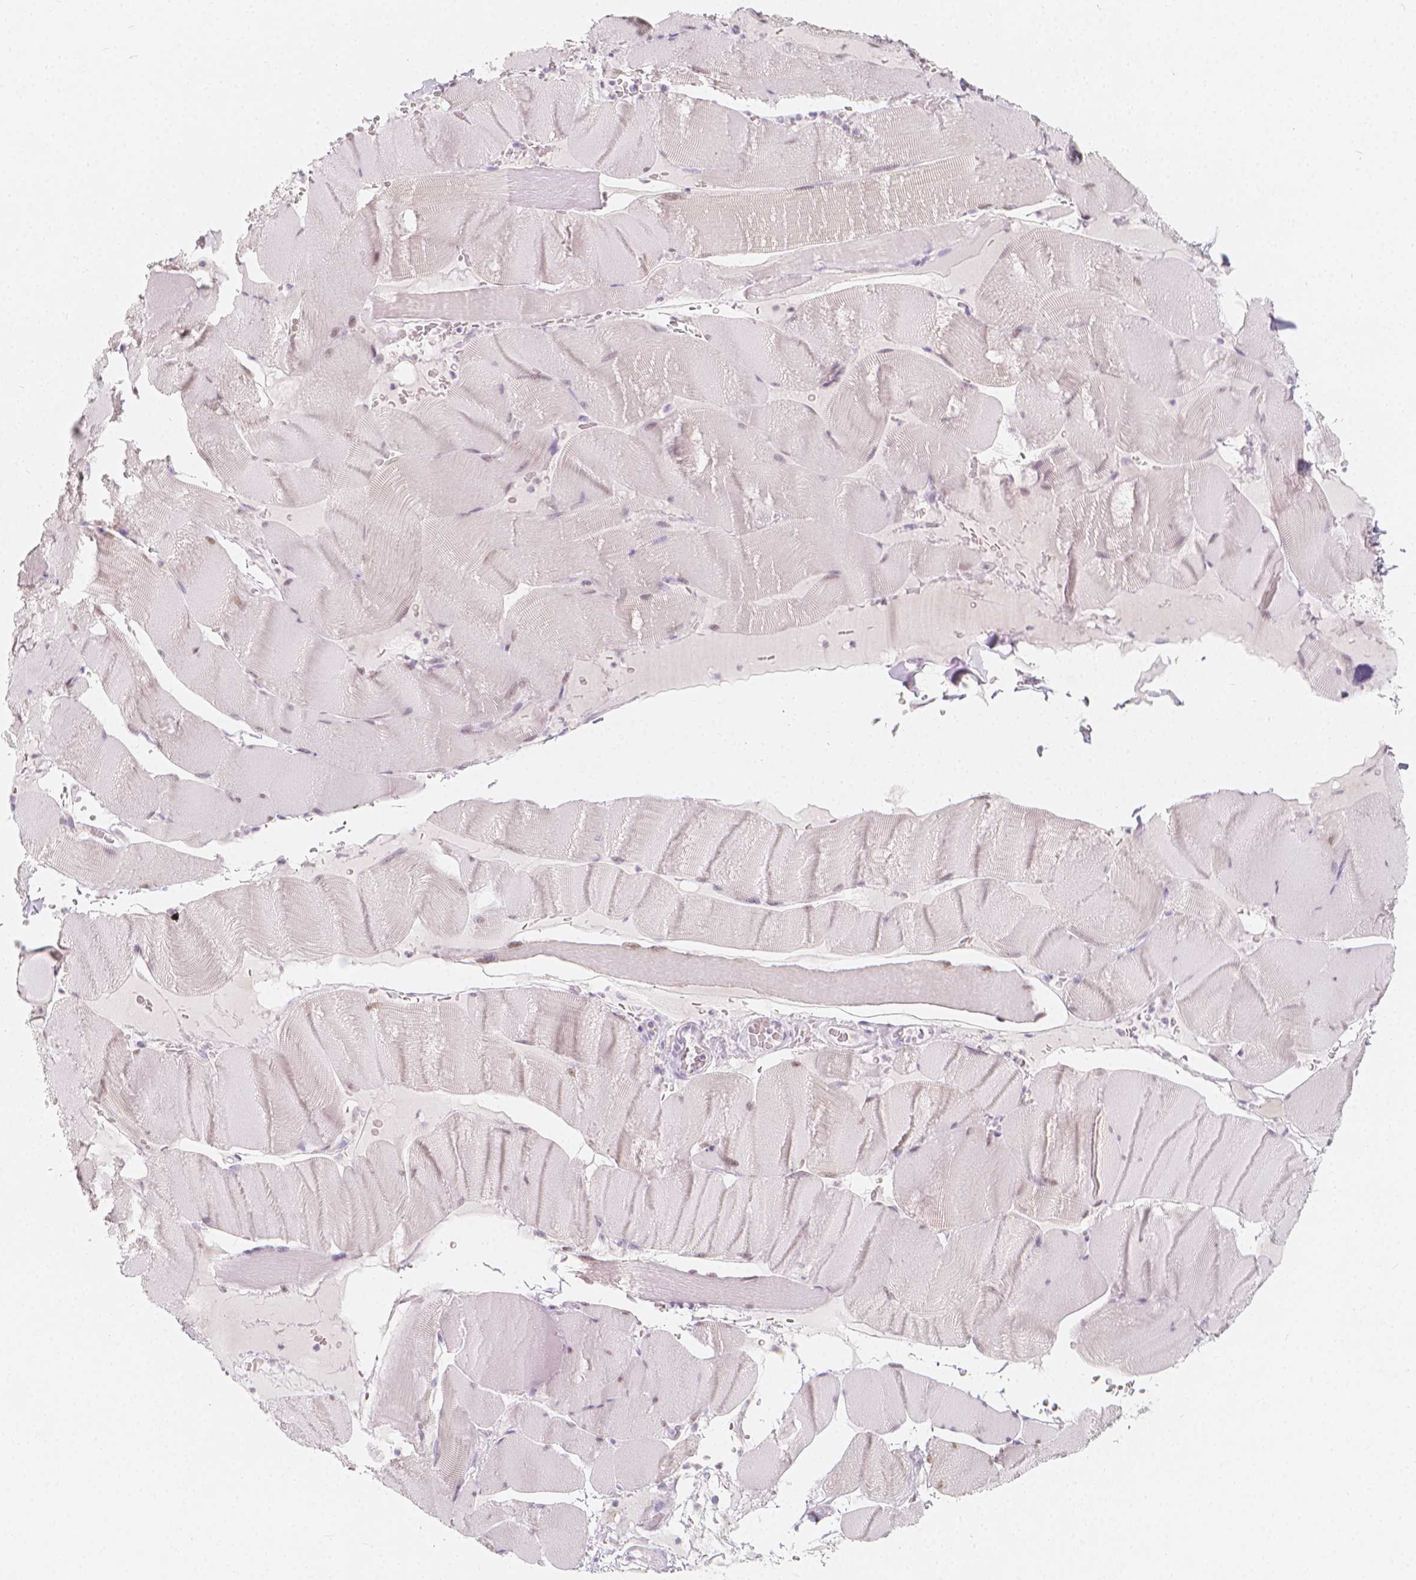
{"staining": {"intensity": "negative", "quantity": "none", "location": "none"}, "tissue": "skeletal muscle", "cell_type": "Myocytes", "image_type": "normal", "snomed": [{"axis": "morphology", "description": "Normal tissue, NOS"}, {"axis": "topography", "description": "Skeletal muscle"}], "caption": "This is a histopathology image of IHC staining of normal skeletal muscle, which shows no staining in myocytes. (IHC, brightfield microscopy, high magnification).", "gene": "RBFOX1", "patient": {"sex": "male", "age": 56}}